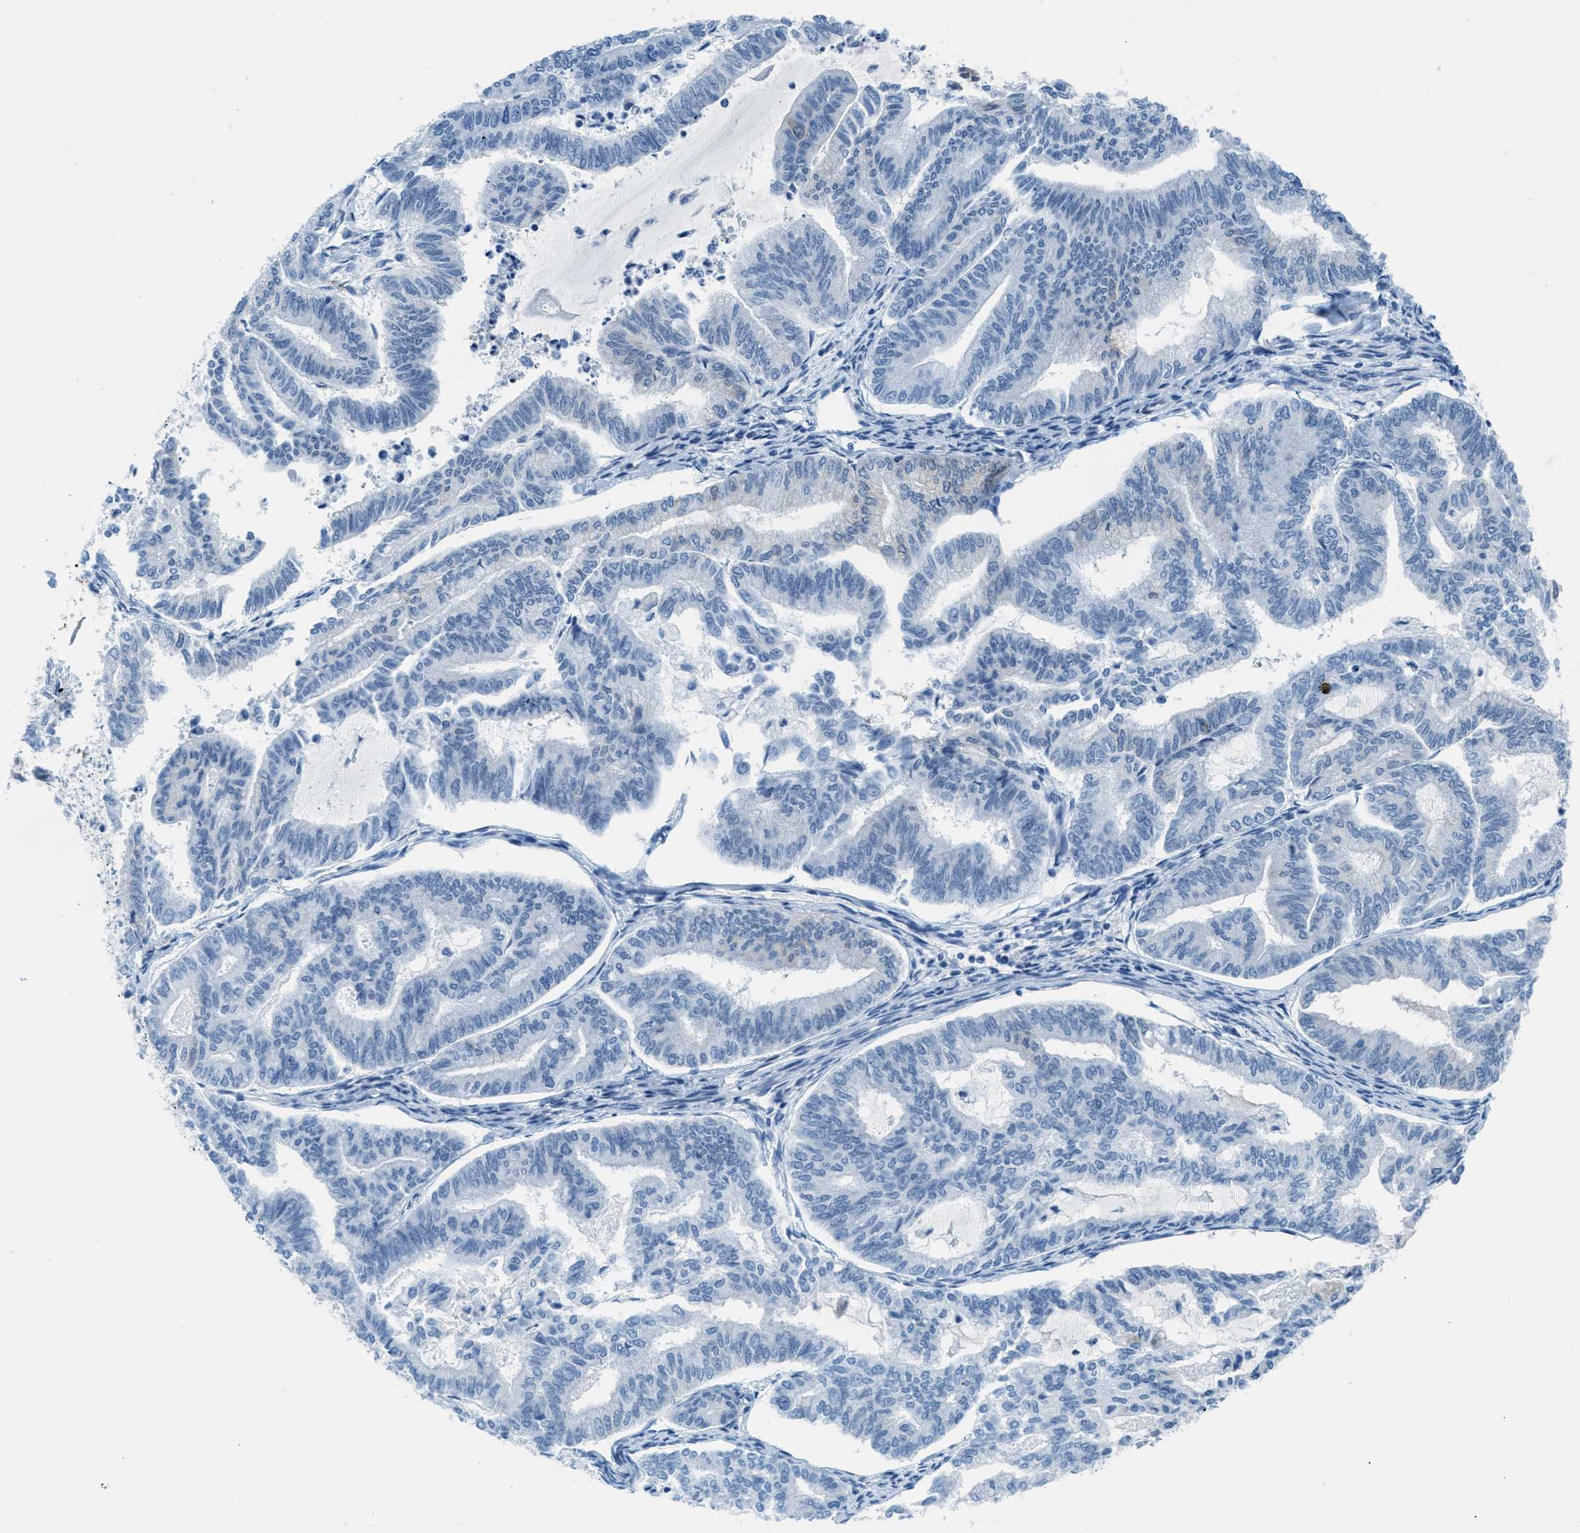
{"staining": {"intensity": "negative", "quantity": "none", "location": "none"}, "tissue": "endometrial cancer", "cell_type": "Tumor cells", "image_type": "cancer", "snomed": [{"axis": "morphology", "description": "Adenocarcinoma, NOS"}, {"axis": "topography", "description": "Endometrium"}], "caption": "IHC of endometrial cancer (adenocarcinoma) shows no positivity in tumor cells.", "gene": "MAPRE2", "patient": {"sex": "female", "age": 79}}